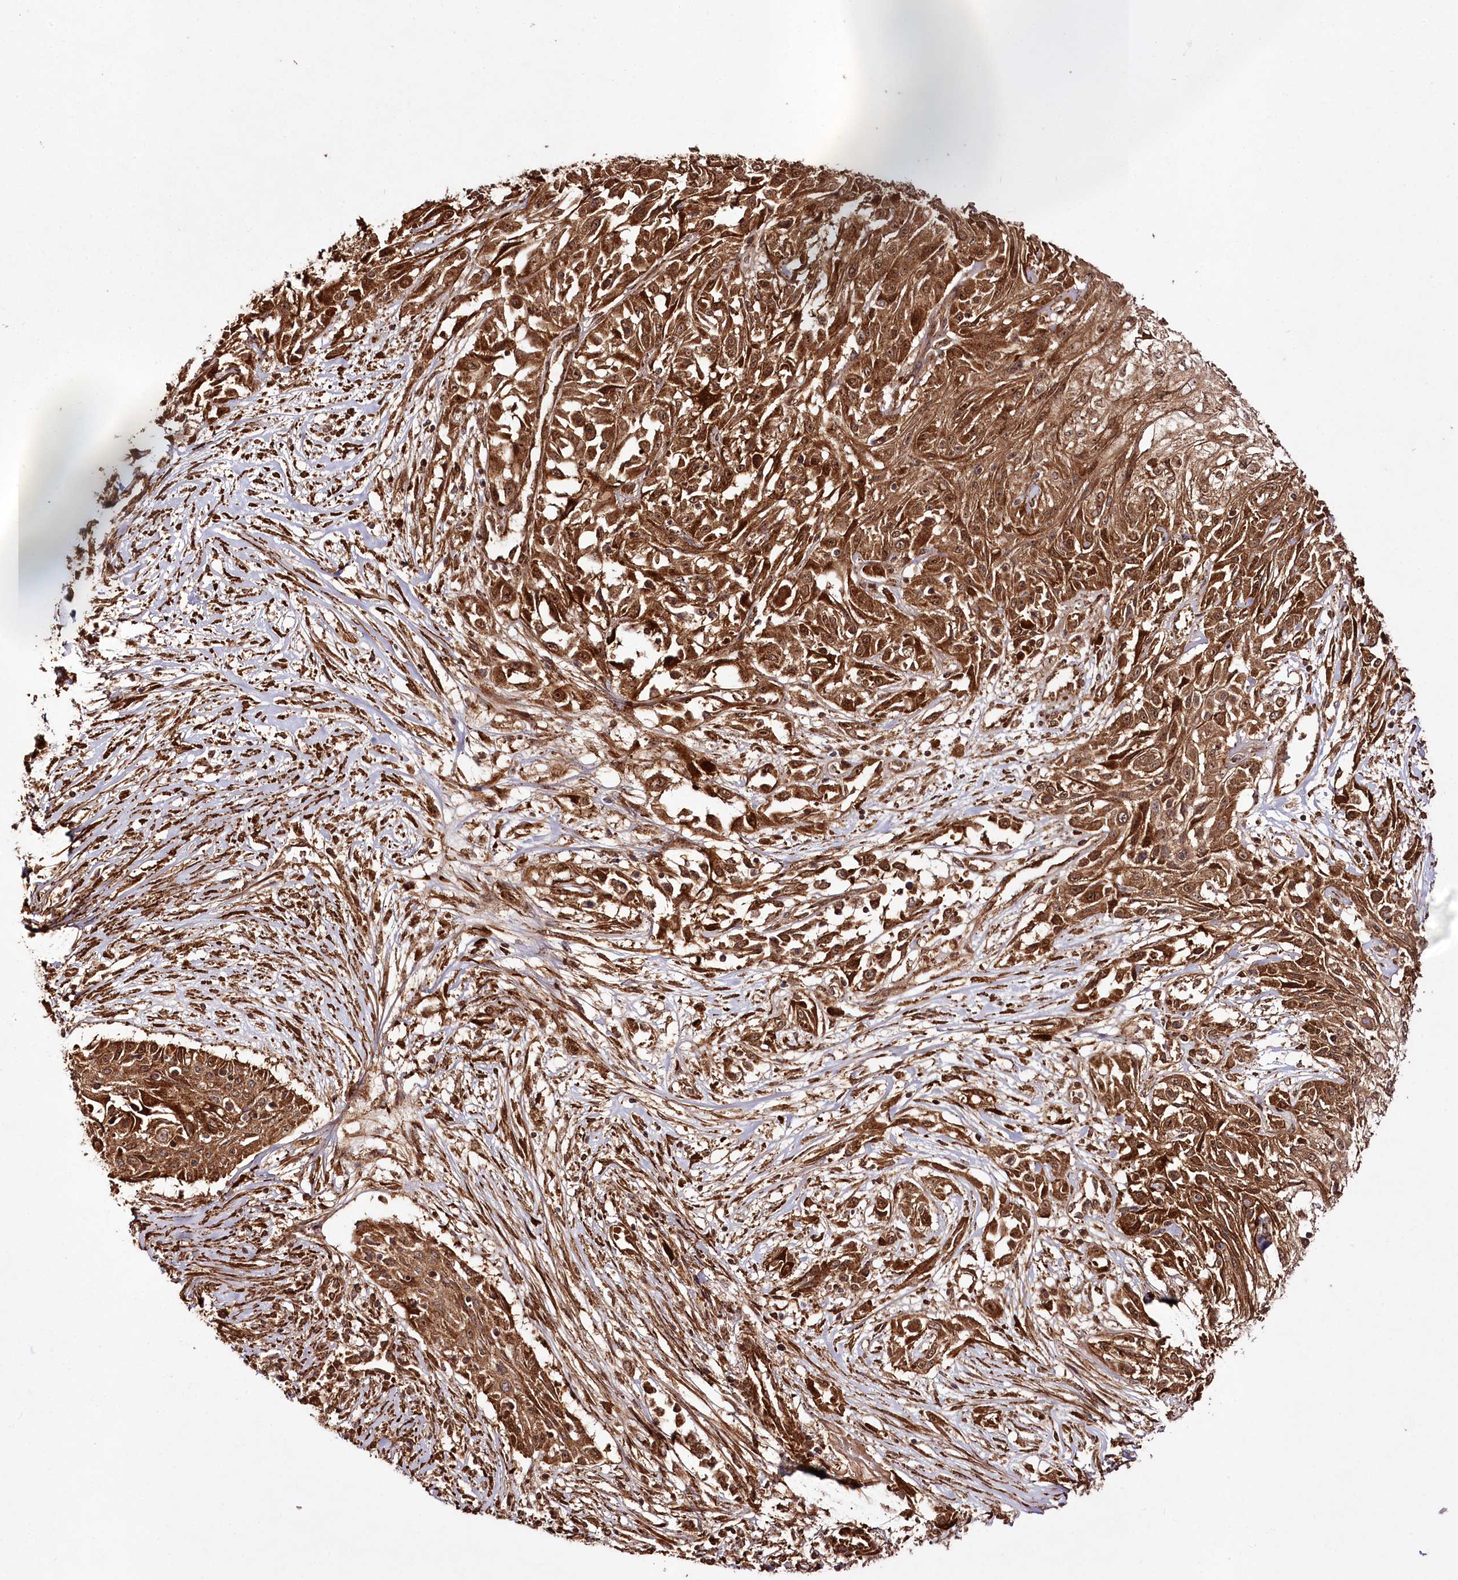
{"staining": {"intensity": "strong", "quantity": ">75%", "location": "cytoplasmic/membranous"}, "tissue": "skin cancer", "cell_type": "Tumor cells", "image_type": "cancer", "snomed": [{"axis": "morphology", "description": "Squamous cell carcinoma, NOS"}, {"axis": "morphology", "description": "Squamous cell carcinoma, metastatic, NOS"}, {"axis": "topography", "description": "Skin"}, {"axis": "topography", "description": "Lymph node"}], "caption": "This is a micrograph of IHC staining of skin metastatic squamous cell carcinoma, which shows strong staining in the cytoplasmic/membranous of tumor cells.", "gene": "REXO2", "patient": {"sex": "male", "age": 75}}